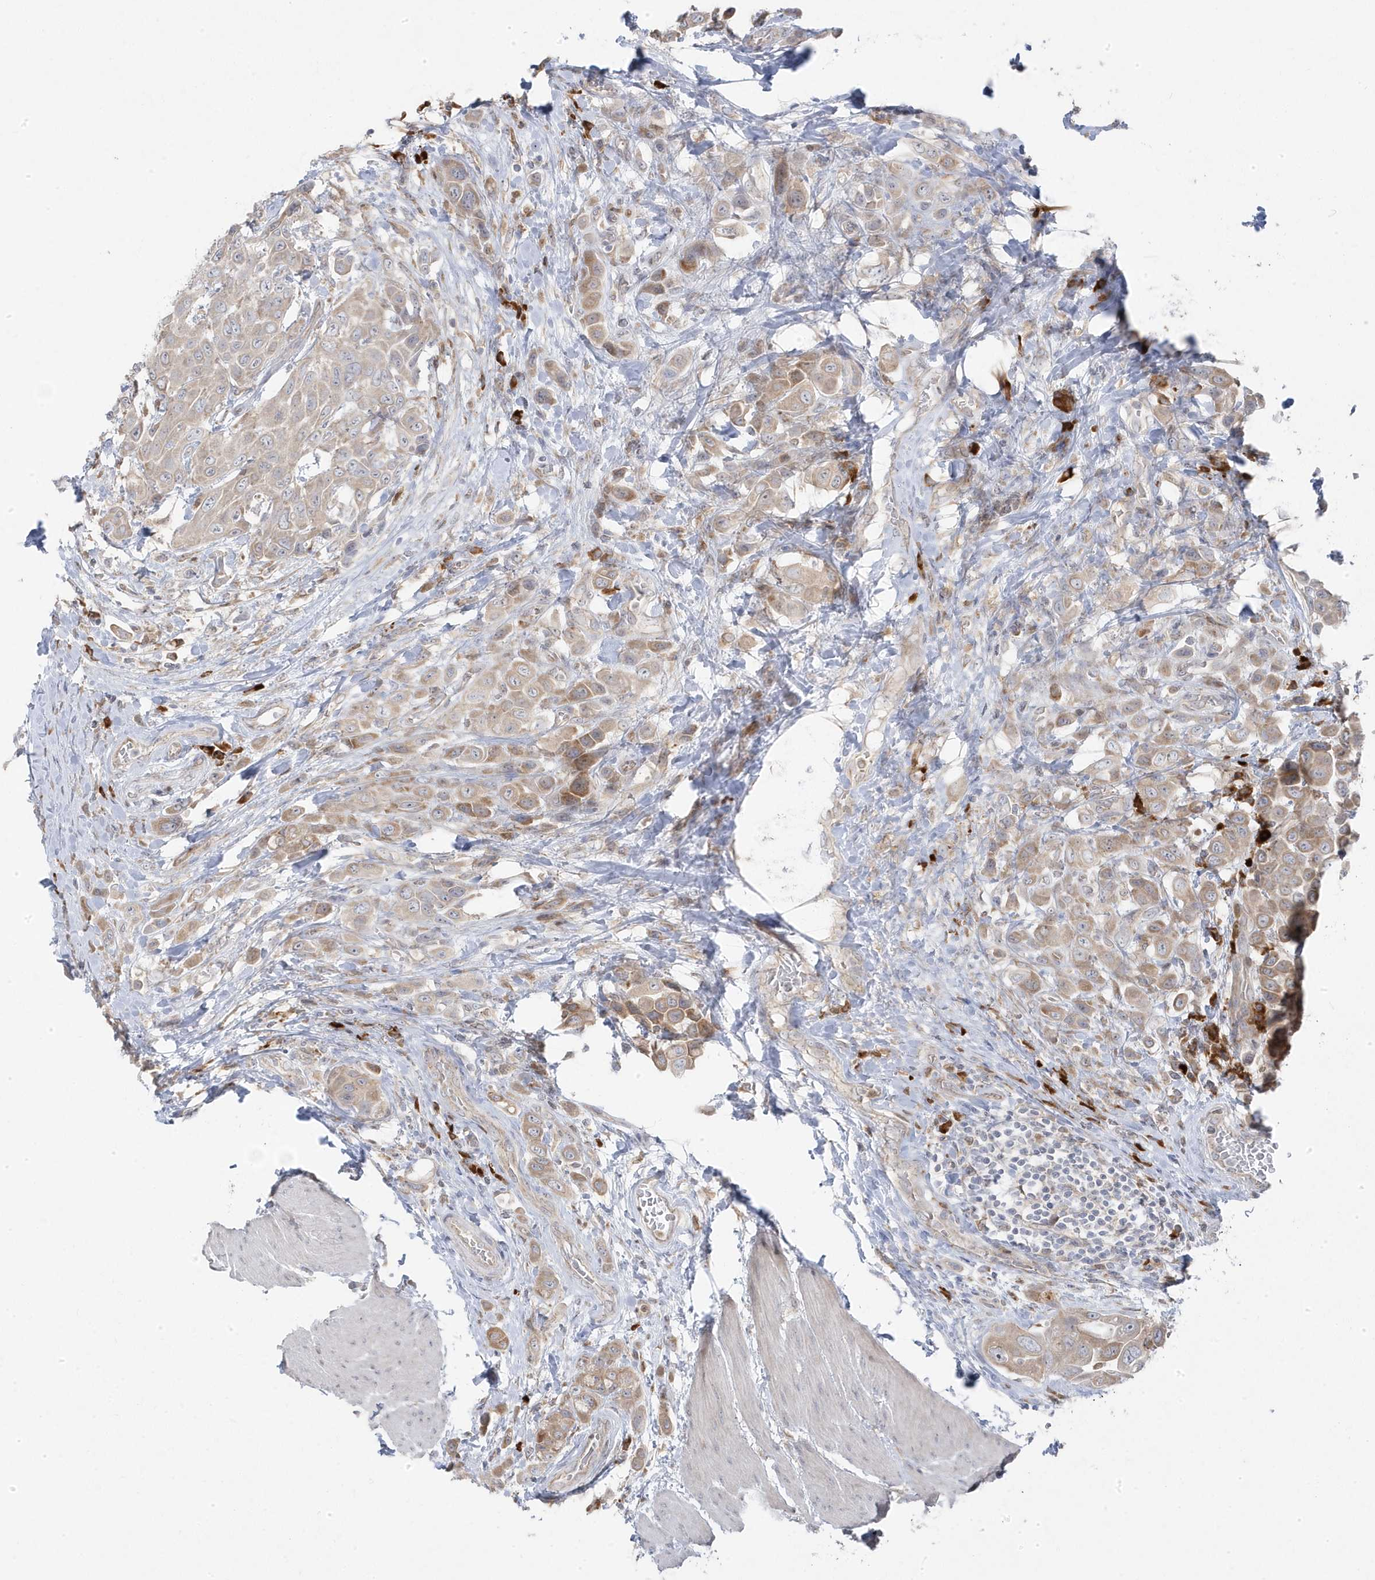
{"staining": {"intensity": "moderate", "quantity": ">75%", "location": "cytoplasmic/membranous"}, "tissue": "urothelial cancer", "cell_type": "Tumor cells", "image_type": "cancer", "snomed": [{"axis": "morphology", "description": "Urothelial carcinoma, High grade"}, {"axis": "topography", "description": "Urinary bladder"}], "caption": "Protein staining shows moderate cytoplasmic/membranous expression in about >75% of tumor cells in urothelial carcinoma (high-grade).", "gene": "ZNF654", "patient": {"sex": "male", "age": 50}}